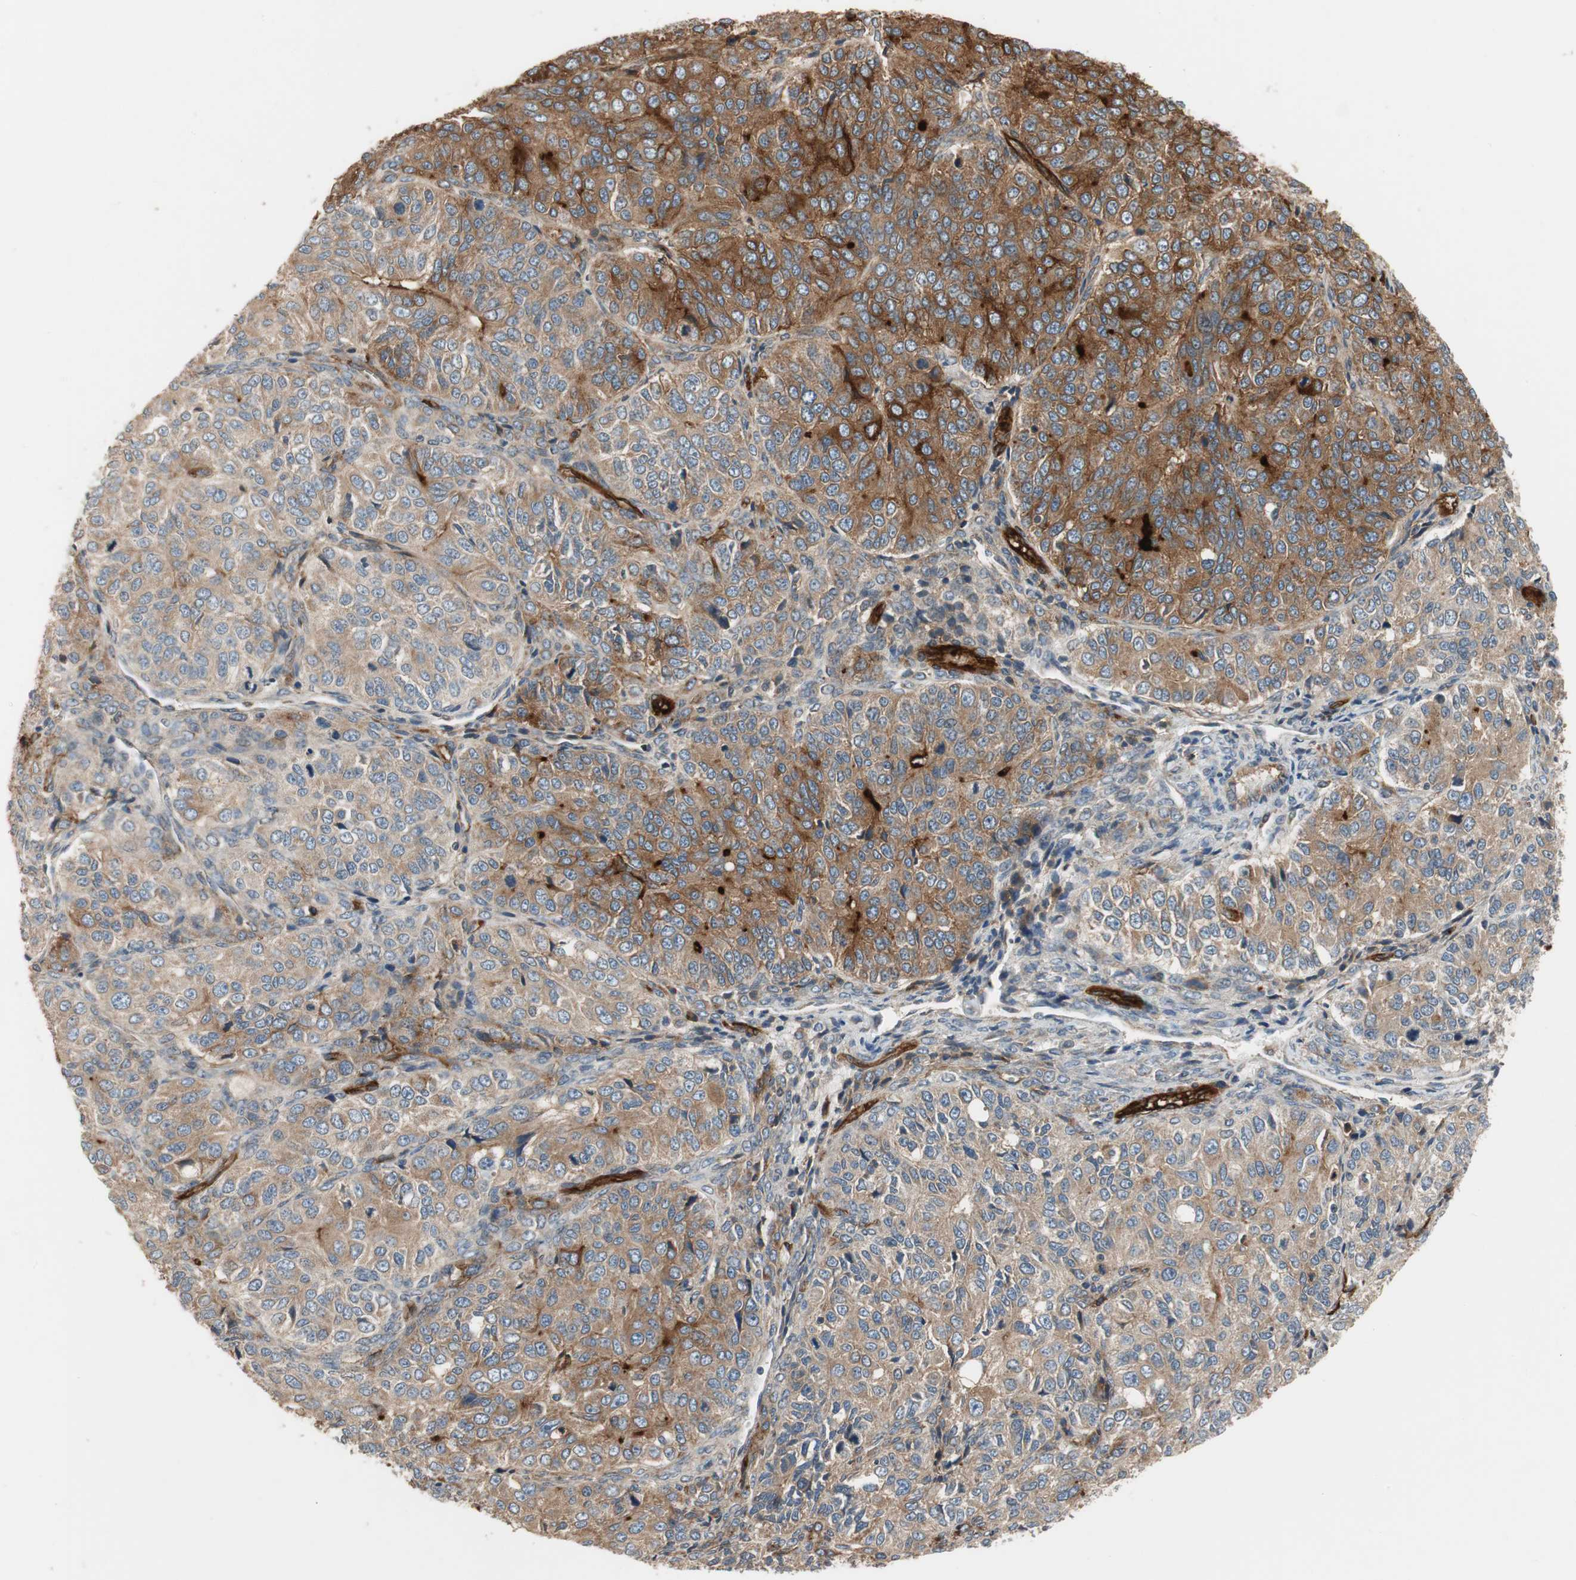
{"staining": {"intensity": "moderate", "quantity": "25%-75%", "location": "cytoplasmic/membranous"}, "tissue": "ovarian cancer", "cell_type": "Tumor cells", "image_type": "cancer", "snomed": [{"axis": "morphology", "description": "Carcinoma, endometroid"}, {"axis": "topography", "description": "Ovary"}], "caption": "Ovarian endometroid carcinoma was stained to show a protein in brown. There is medium levels of moderate cytoplasmic/membranous positivity in approximately 25%-75% of tumor cells.", "gene": "ALPL", "patient": {"sex": "female", "age": 51}}